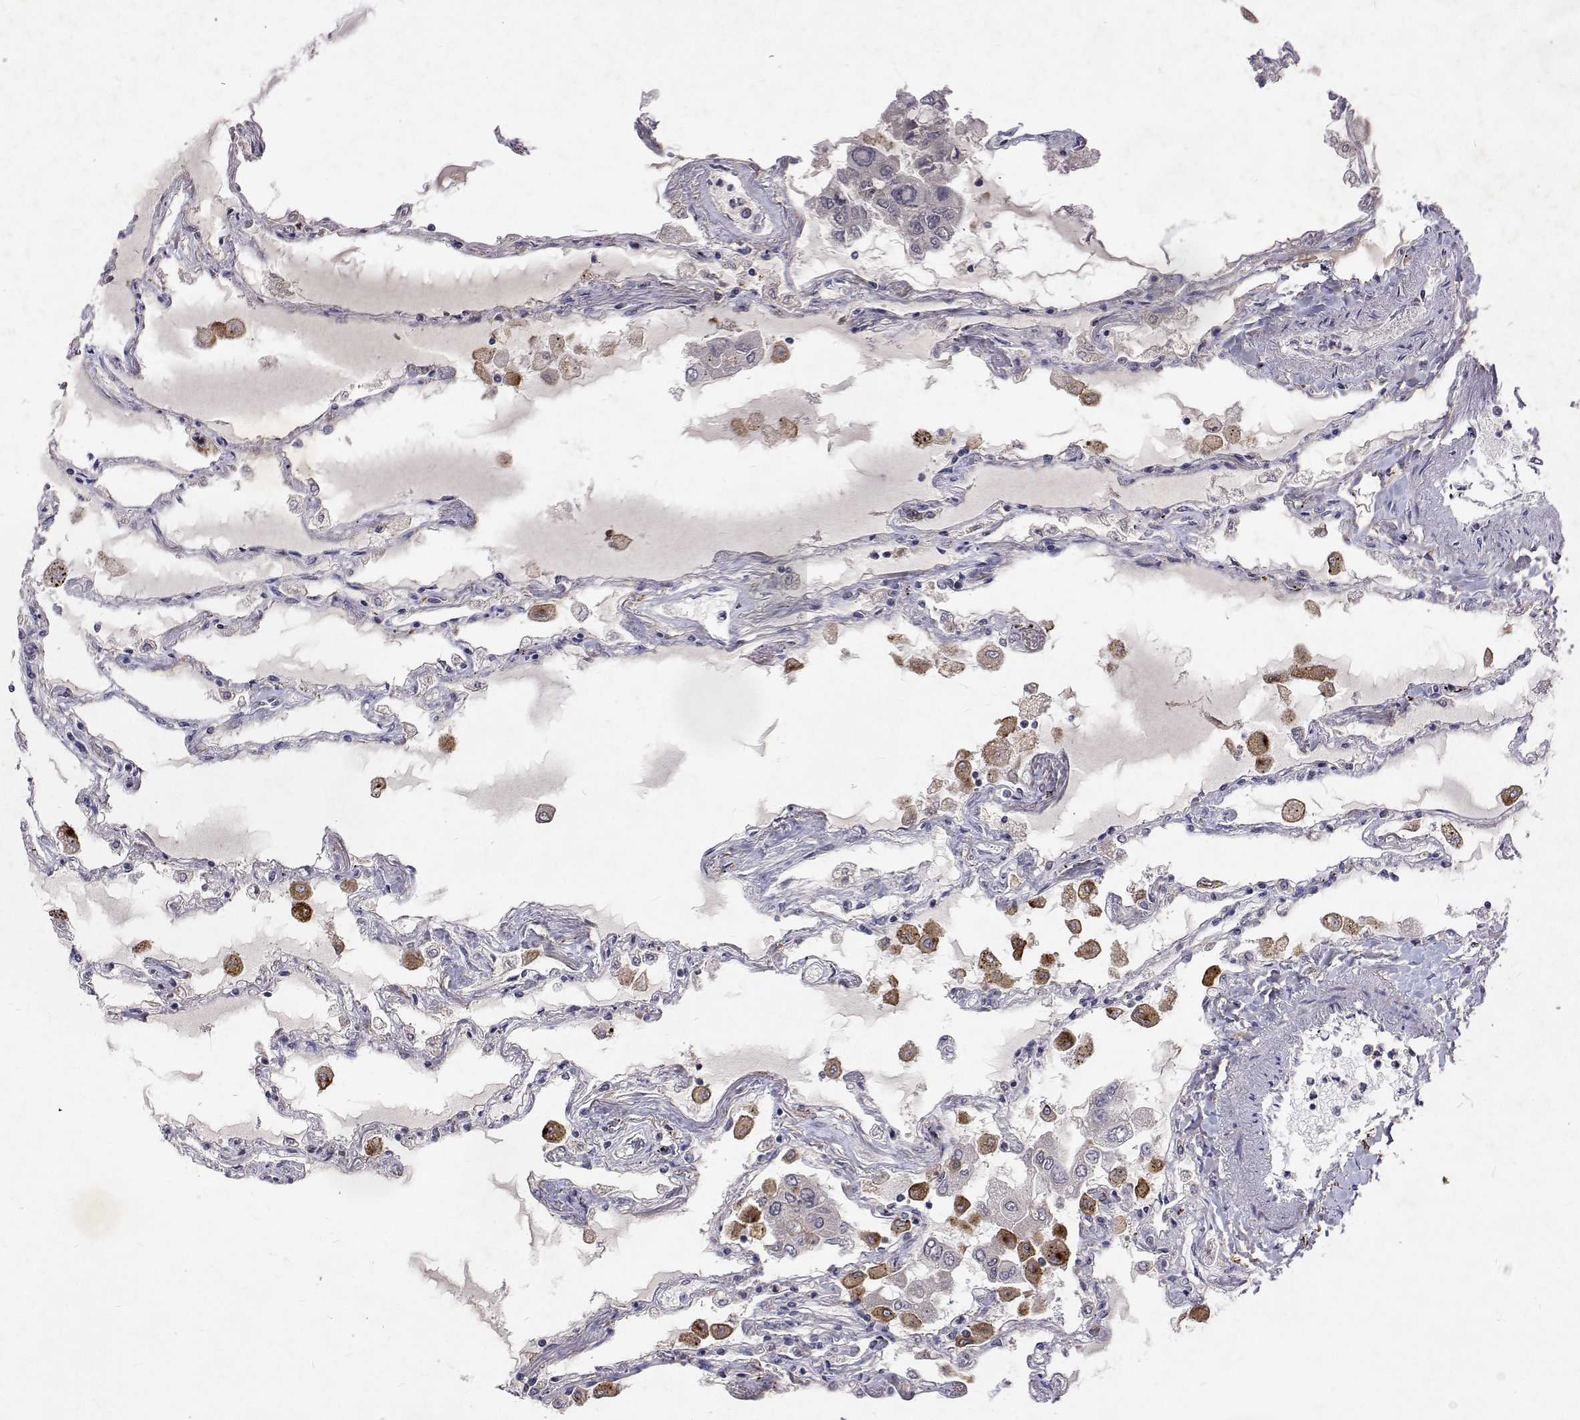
{"staining": {"intensity": "moderate", "quantity": "<25%", "location": "cytoplasmic/membranous"}, "tissue": "lung", "cell_type": "Alveolar cells", "image_type": "normal", "snomed": [{"axis": "morphology", "description": "Normal tissue, NOS"}, {"axis": "morphology", "description": "Adenocarcinoma, NOS"}, {"axis": "topography", "description": "Cartilage tissue"}, {"axis": "topography", "description": "Lung"}], "caption": "Immunohistochemical staining of benign human lung displays <25% levels of moderate cytoplasmic/membranous protein staining in about <25% of alveolar cells. (Stains: DAB in brown, nuclei in blue, Microscopy: brightfield microscopy at high magnification).", "gene": "ALKBH8", "patient": {"sex": "female", "age": 67}}